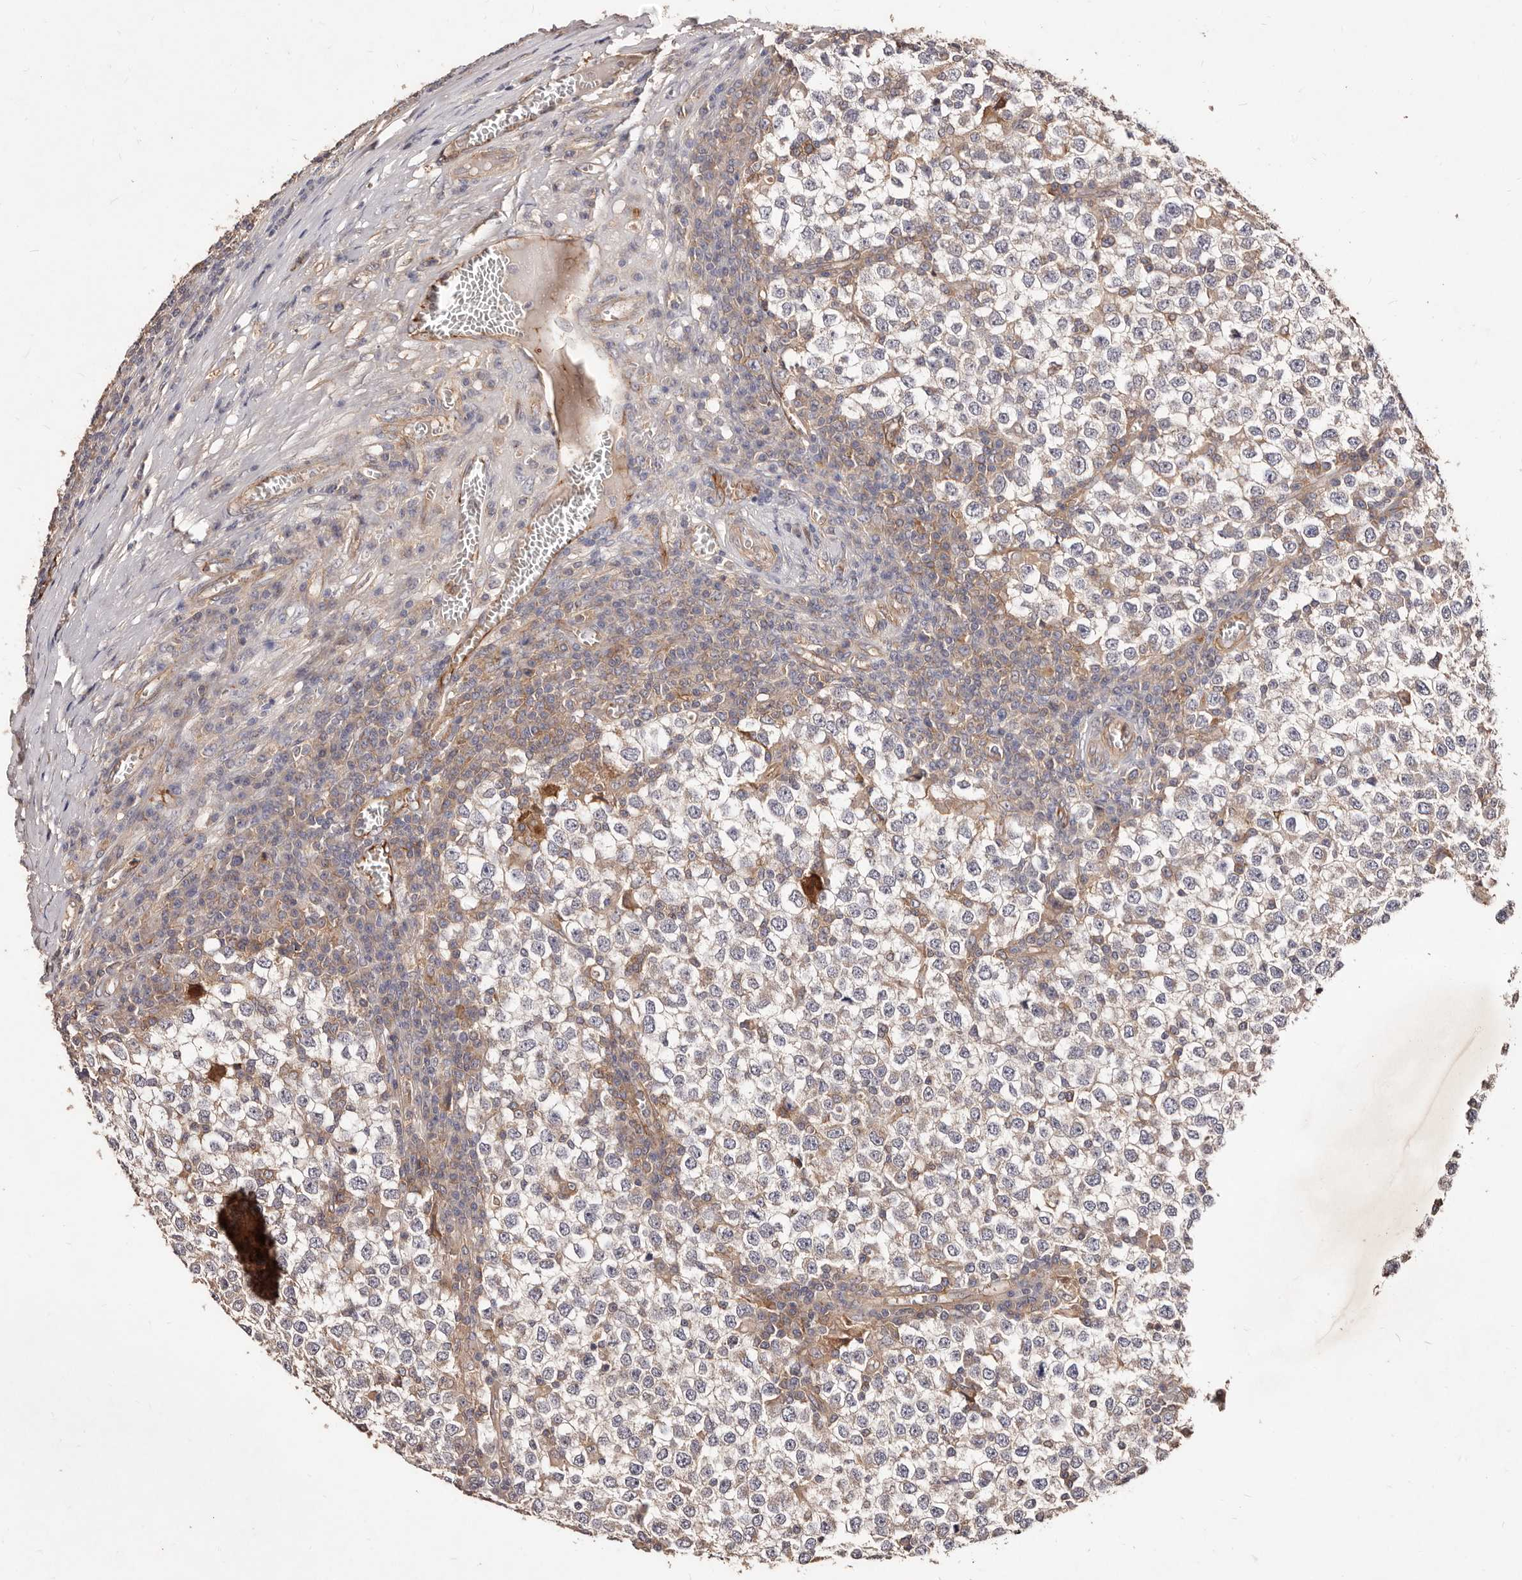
{"staining": {"intensity": "negative", "quantity": "none", "location": "none"}, "tissue": "testis cancer", "cell_type": "Tumor cells", "image_type": "cancer", "snomed": [{"axis": "morphology", "description": "Seminoma, NOS"}, {"axis": "topography", "description": "Testis"}], "caption": "Histopathology image shows no significant protein staining in tumor cells of testis cancer.", "gene": "CCL14", "patient": {"sex": "male", "age": 65}}